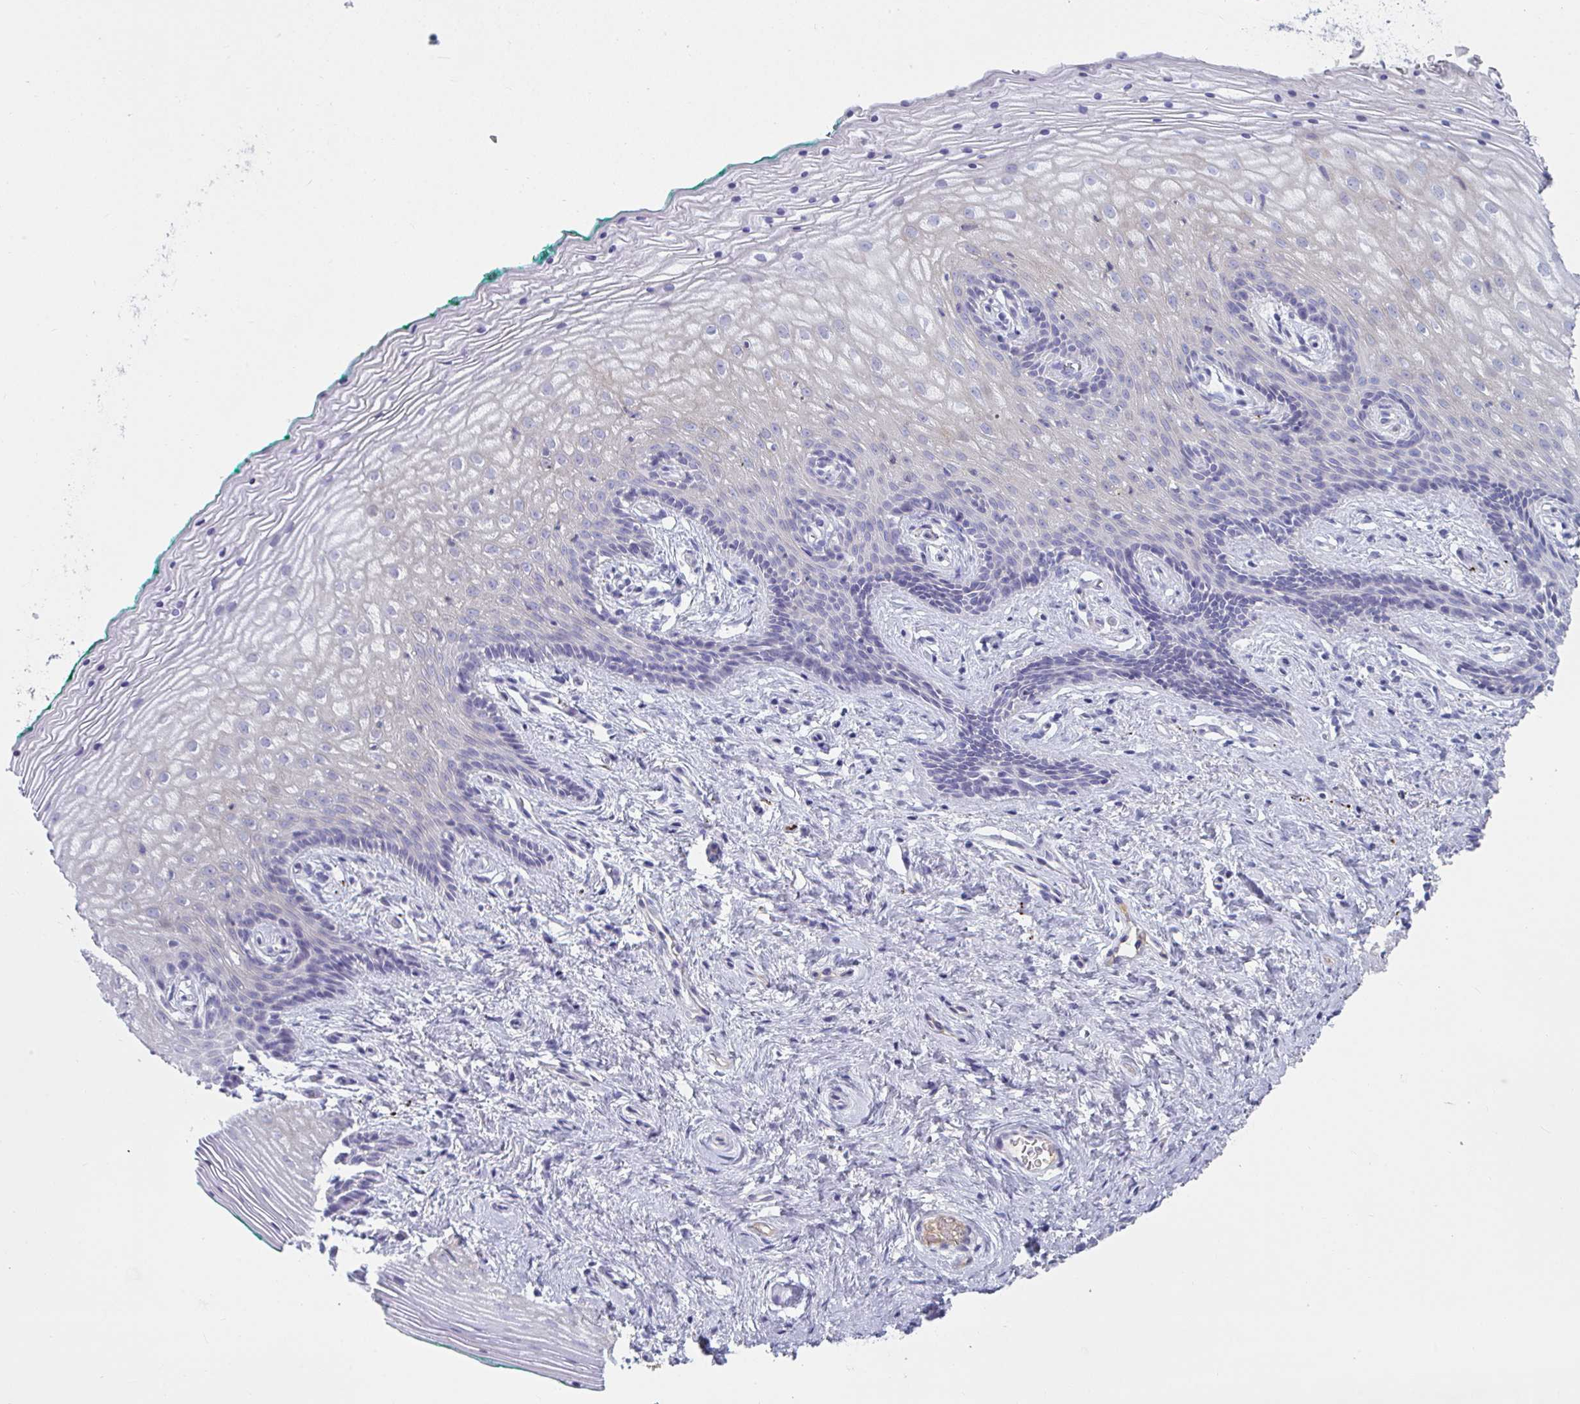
{"staining": {"intensity": "negative", "quantity": "none", "location": "none"}, "tissue": "vagina", "cell_type": "Squamous epithelial cells", "image_type": "normal", "snomed": [{"axis": "morphology", "description": "Normal tissue, NOS"}, {"axis": "topography", "description": "Vagina"}], "caption": "A histopathology image of human vagina is negative for staining in squamous epithelial cells. (IHC, brightfield microscopy, high magnification).", "gene": "NPY", "patient": {"sex": "female", "age": 45}}